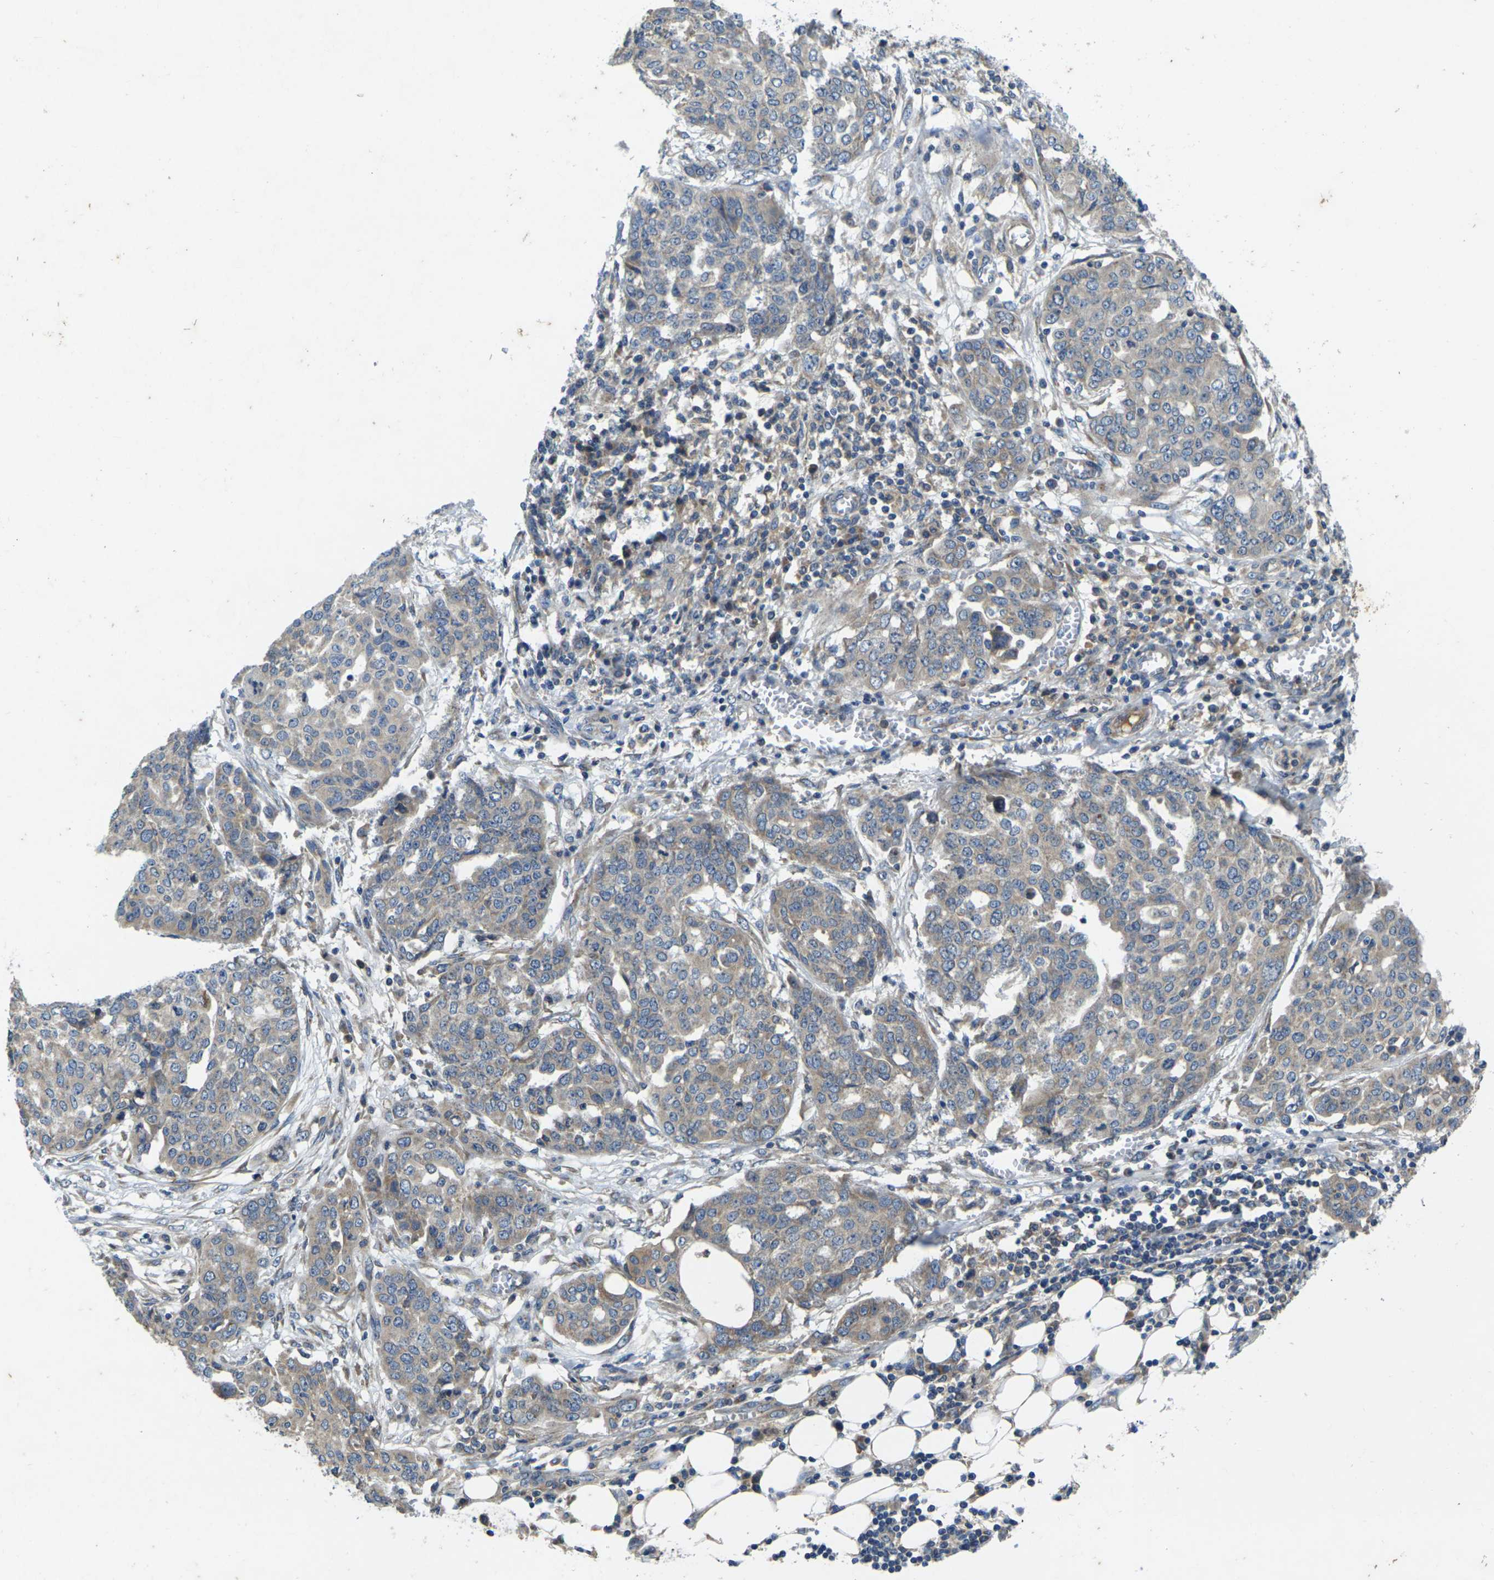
{"staining": {"intensity": "weak", "quantity": "<25%", "location": "cytoplasmic/membranous"}, "tissue": "ovarian cancer", "cell_type": "Tumor cells", "image_type": "cancer", "snomed": [{"axis": "morphology", "description": "Cystadenocarcinoma, serous, NOS"}, {"axis": "topography", "description": "Soft tissue"}, {"axis": "topography", "description": "Ovary"}], "caption": "The image displays no significant staining in tumor cells of ovarian serous cystadenocarcinoma.", "gene": "KIF1B", "patient": {"sex": "female", "age": 57}}